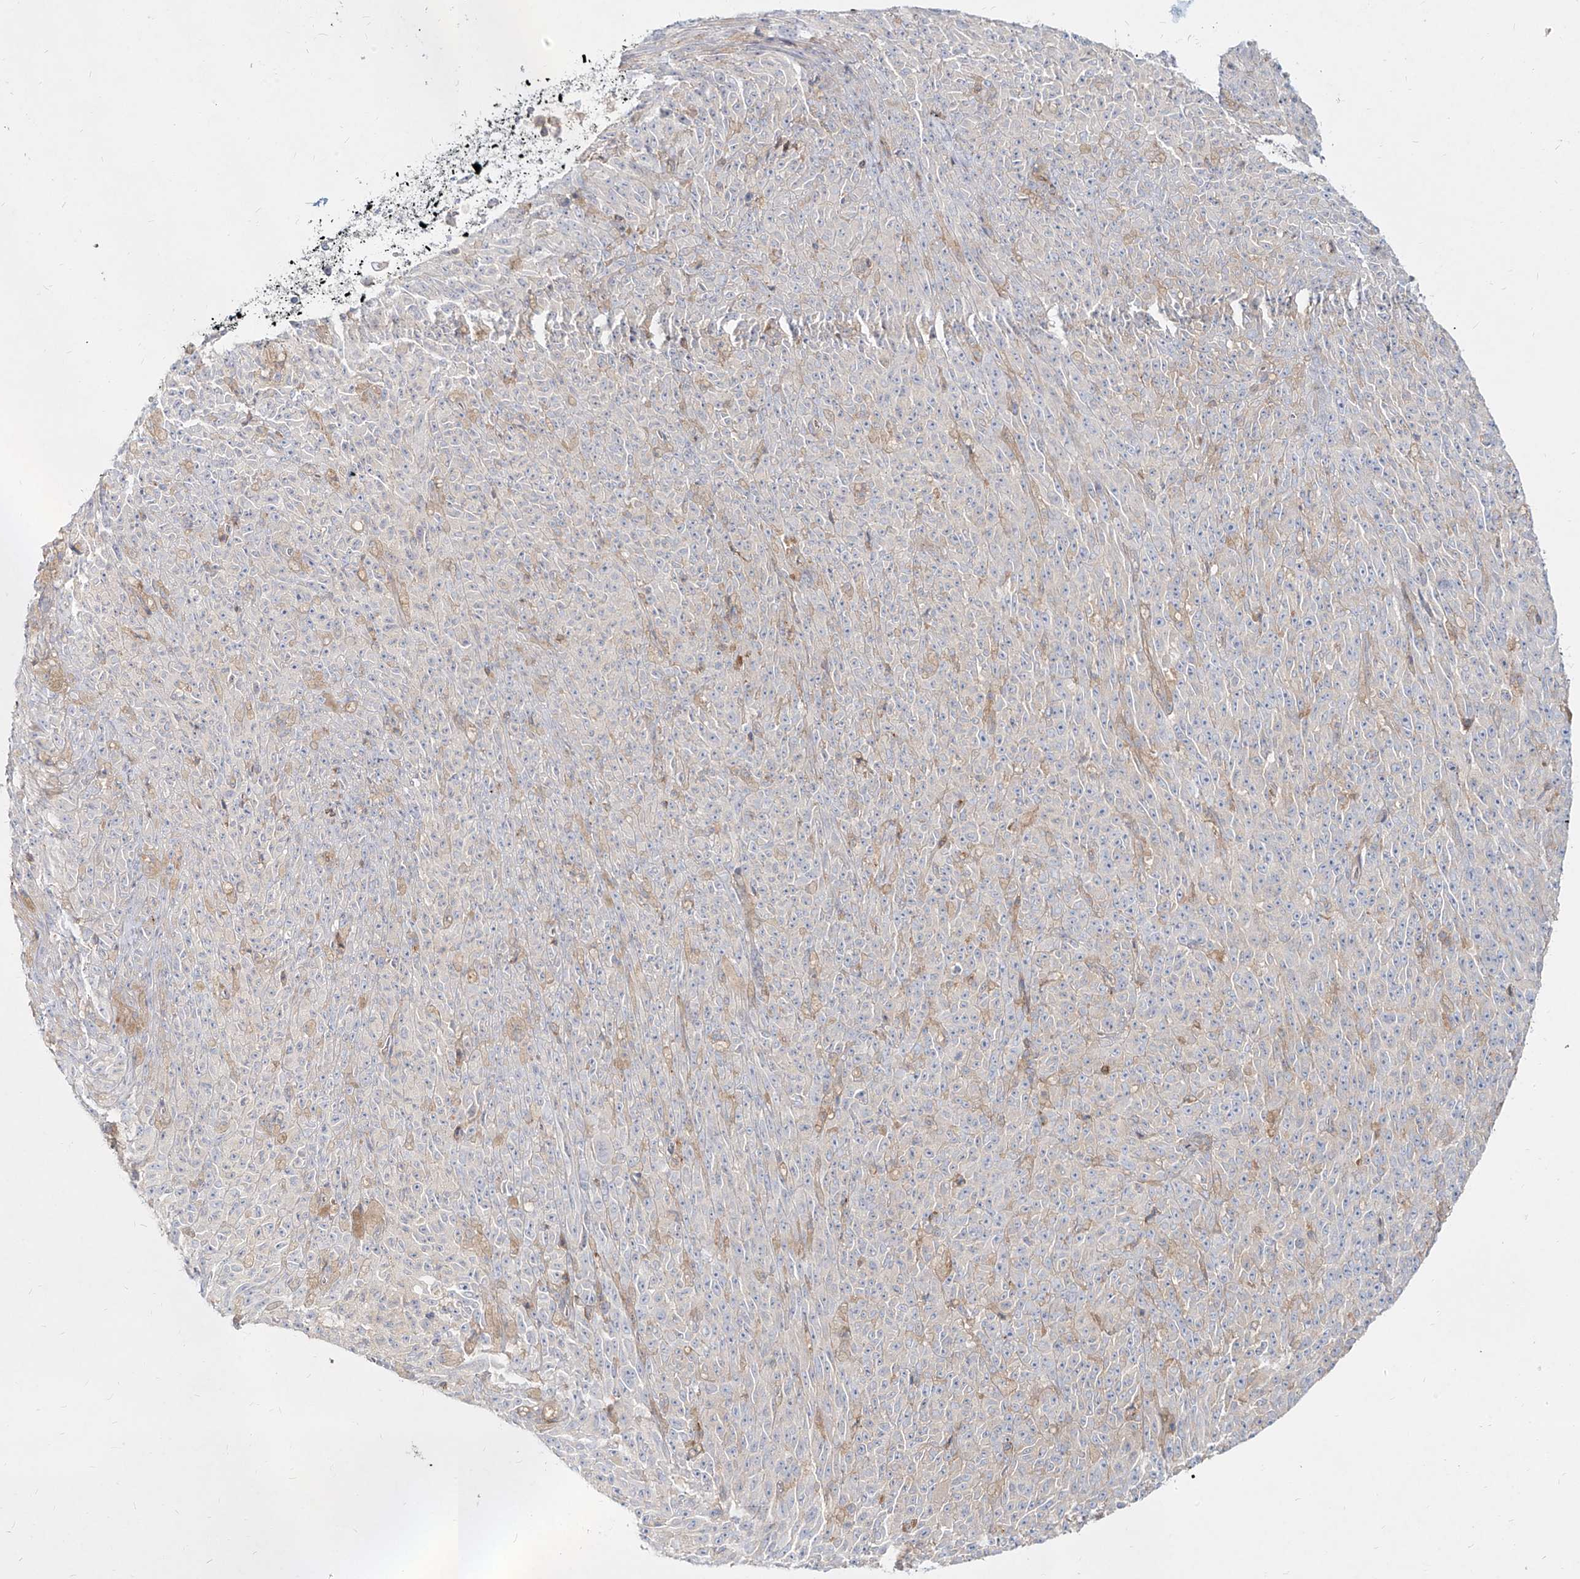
{"staining": {"intensity": "negative", "quantity": "none", "location": "none"}, "tissue": "melanoma", "cell_type": "Tumor cells", "image_type": "cancer", "snomed": [{"axis": "morphology", "description": "Malignant melanoma, NOS"}, {"axis": "topography", "description": "Skin"}], "caption": "Immunohistochemical staining of human malignant melanoma displays no significant staining in tumor cells.", "gene": "SLC2A12", "patient": {"sex": "female", "age": 82}}